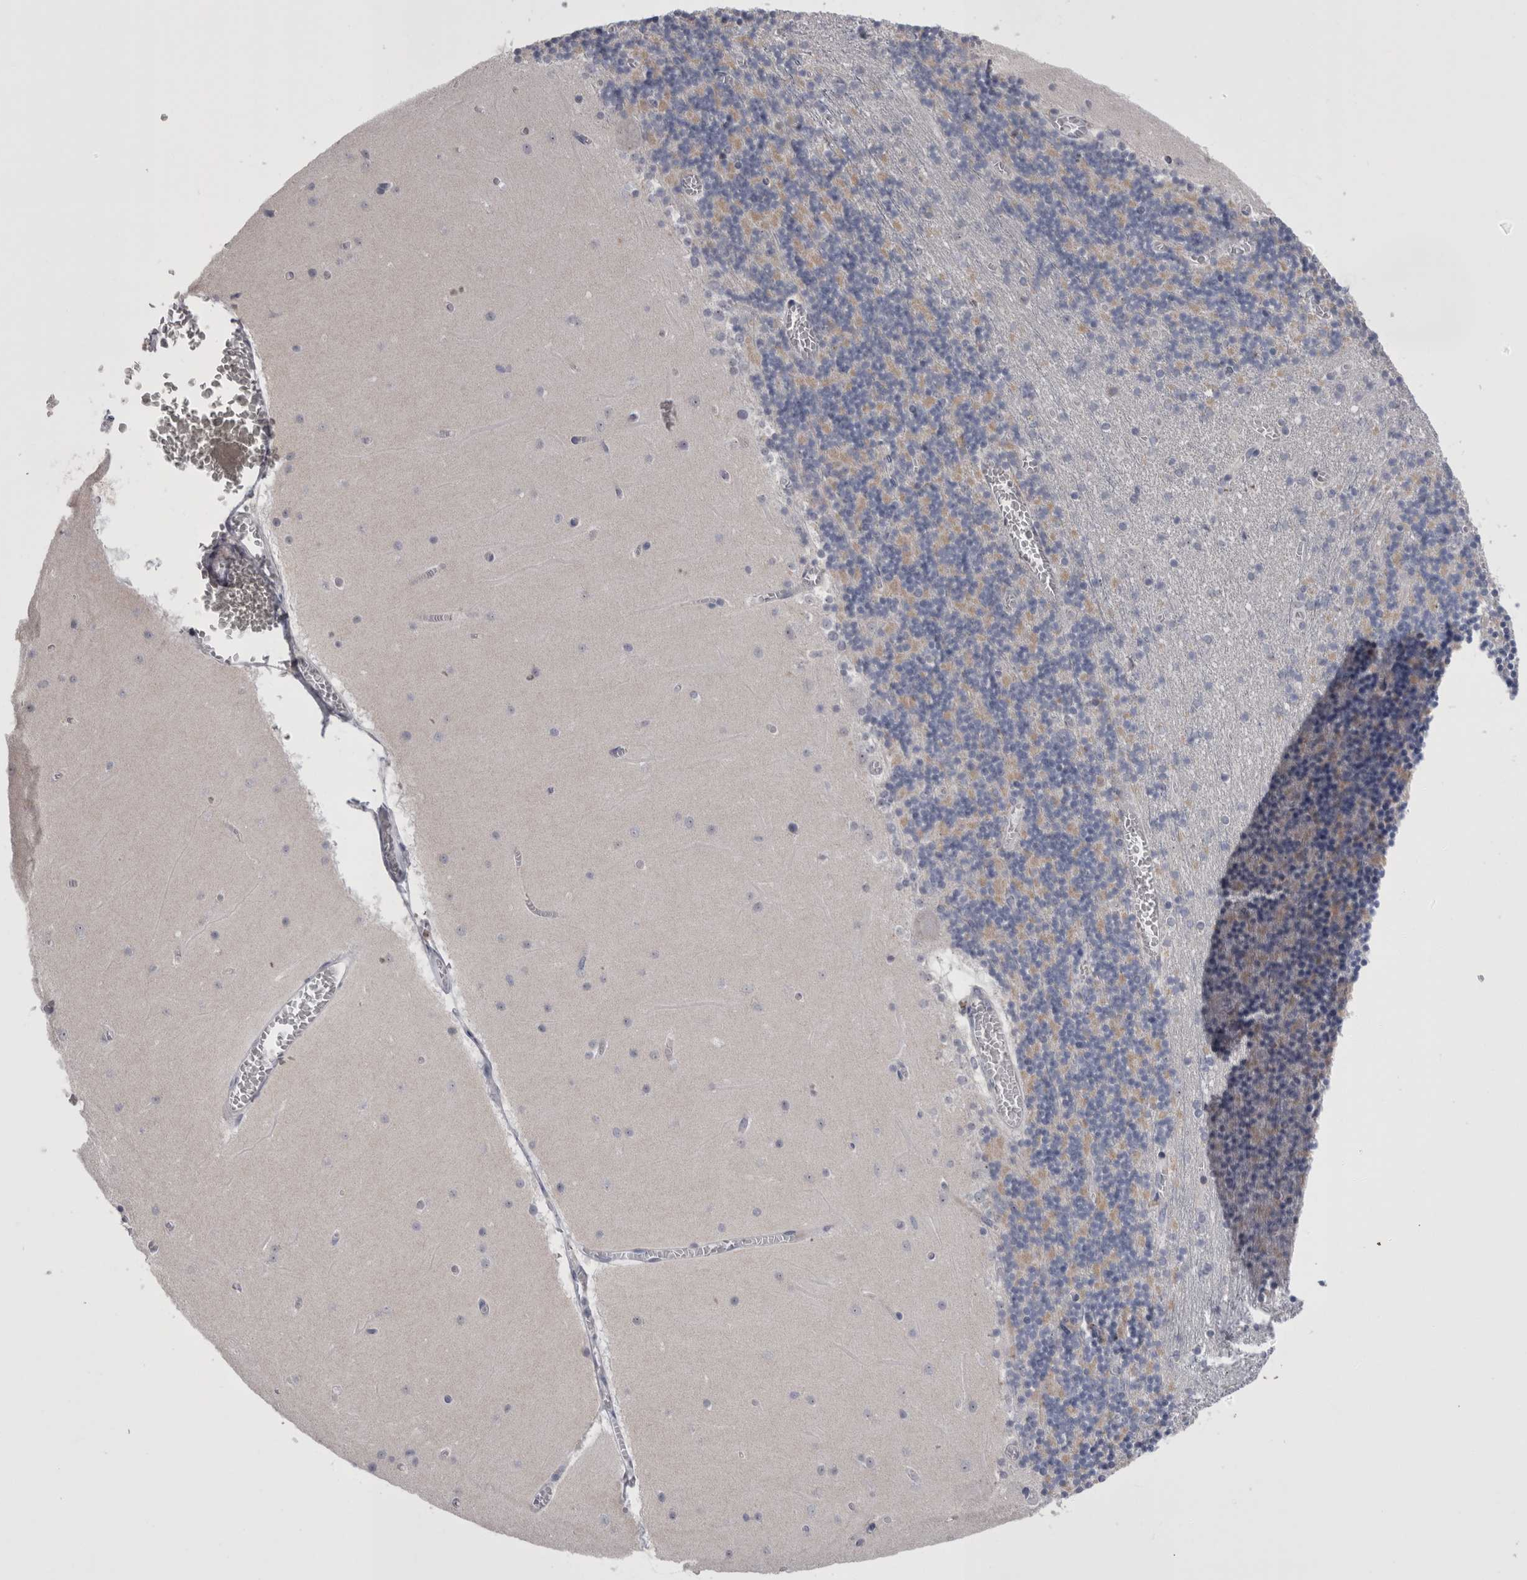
{"staining": {"intensity": "weak", "quantity": "25%-75%", "location": "cytoplasmic/membranous"}, "tissue": "cerebellum", "cell_type": "Cells in granular layer", "image_type": "normal", "snomed": [{"axis": "morphology", "description": "Normal tissue, NOS"}, {"axis": "topography", "description": "Cerebellum"}], "caption": "This is an image of IHC staining of benign cerebellum, which shows weak positivity in the cytoplasmic/membranous of cells in granular layer.", "gene": "PWP2", "patient": {"sex": "female", "age": 28}}